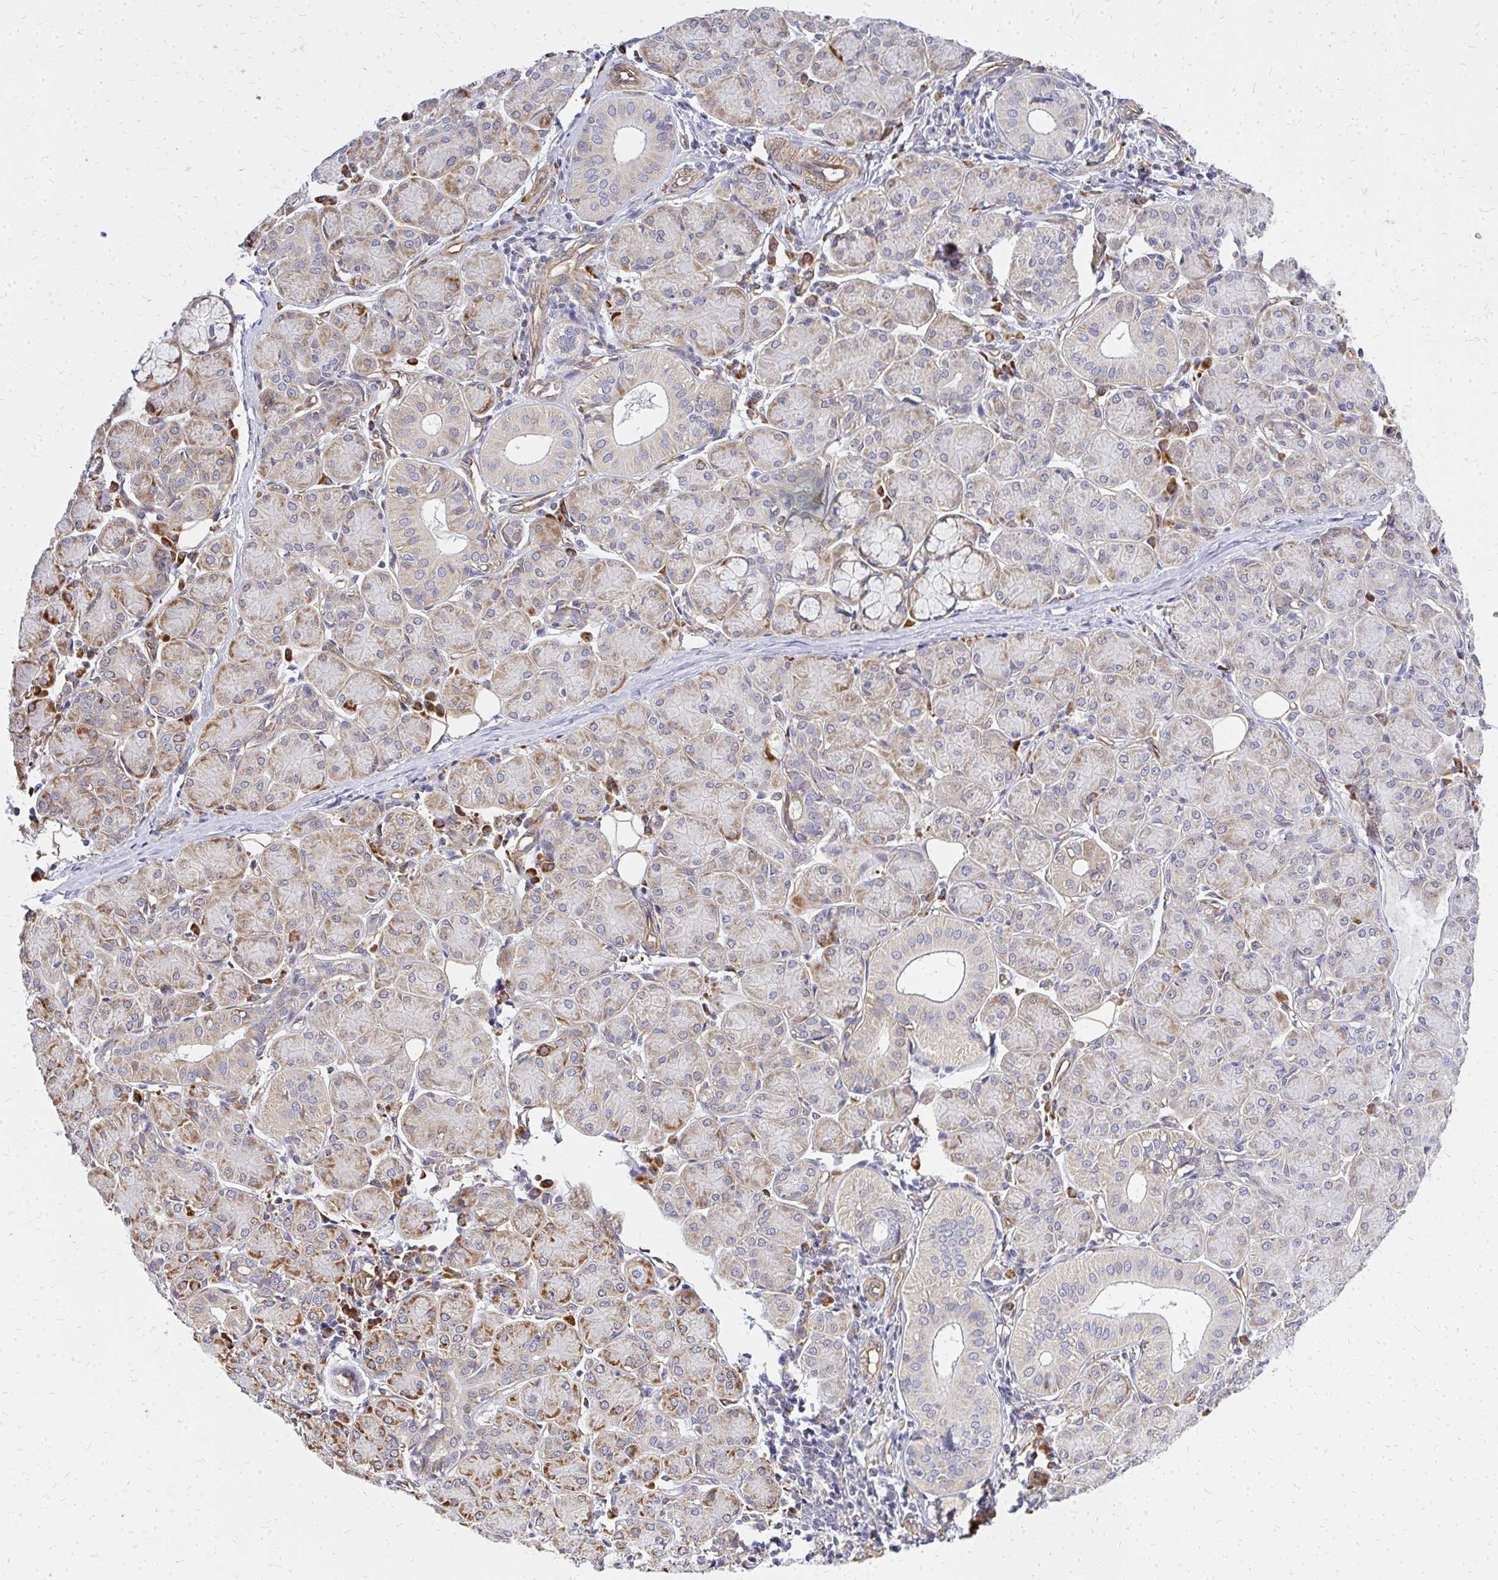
{"staining": {"intensity": "moderate", "quantity": "25%-75%", "location": "cytoplasmic/membranous"}, "tissue": "salivary gland", "cell_type": "Glandular cells", "image_type": "normal", "snomed": [{"axis": "morphology", "description": "Normal tissue, NOS"}, {"axis": "morphology", "description": "Inflammation, NOS"}, {"axis": "topography", "description": "Lymph node"}, {"axis": "topography", "description": "Salivary gland"}], "caption": "This micrograph displays immunohistochemistry (IHC) staining of normal human salivary gland, with medium moderate cytoplasmic/membranous expression in about 25%-75% of glandular cells.", "gene": "ENSG00000258472", "patient": {"sex": "male", "age": 3}}